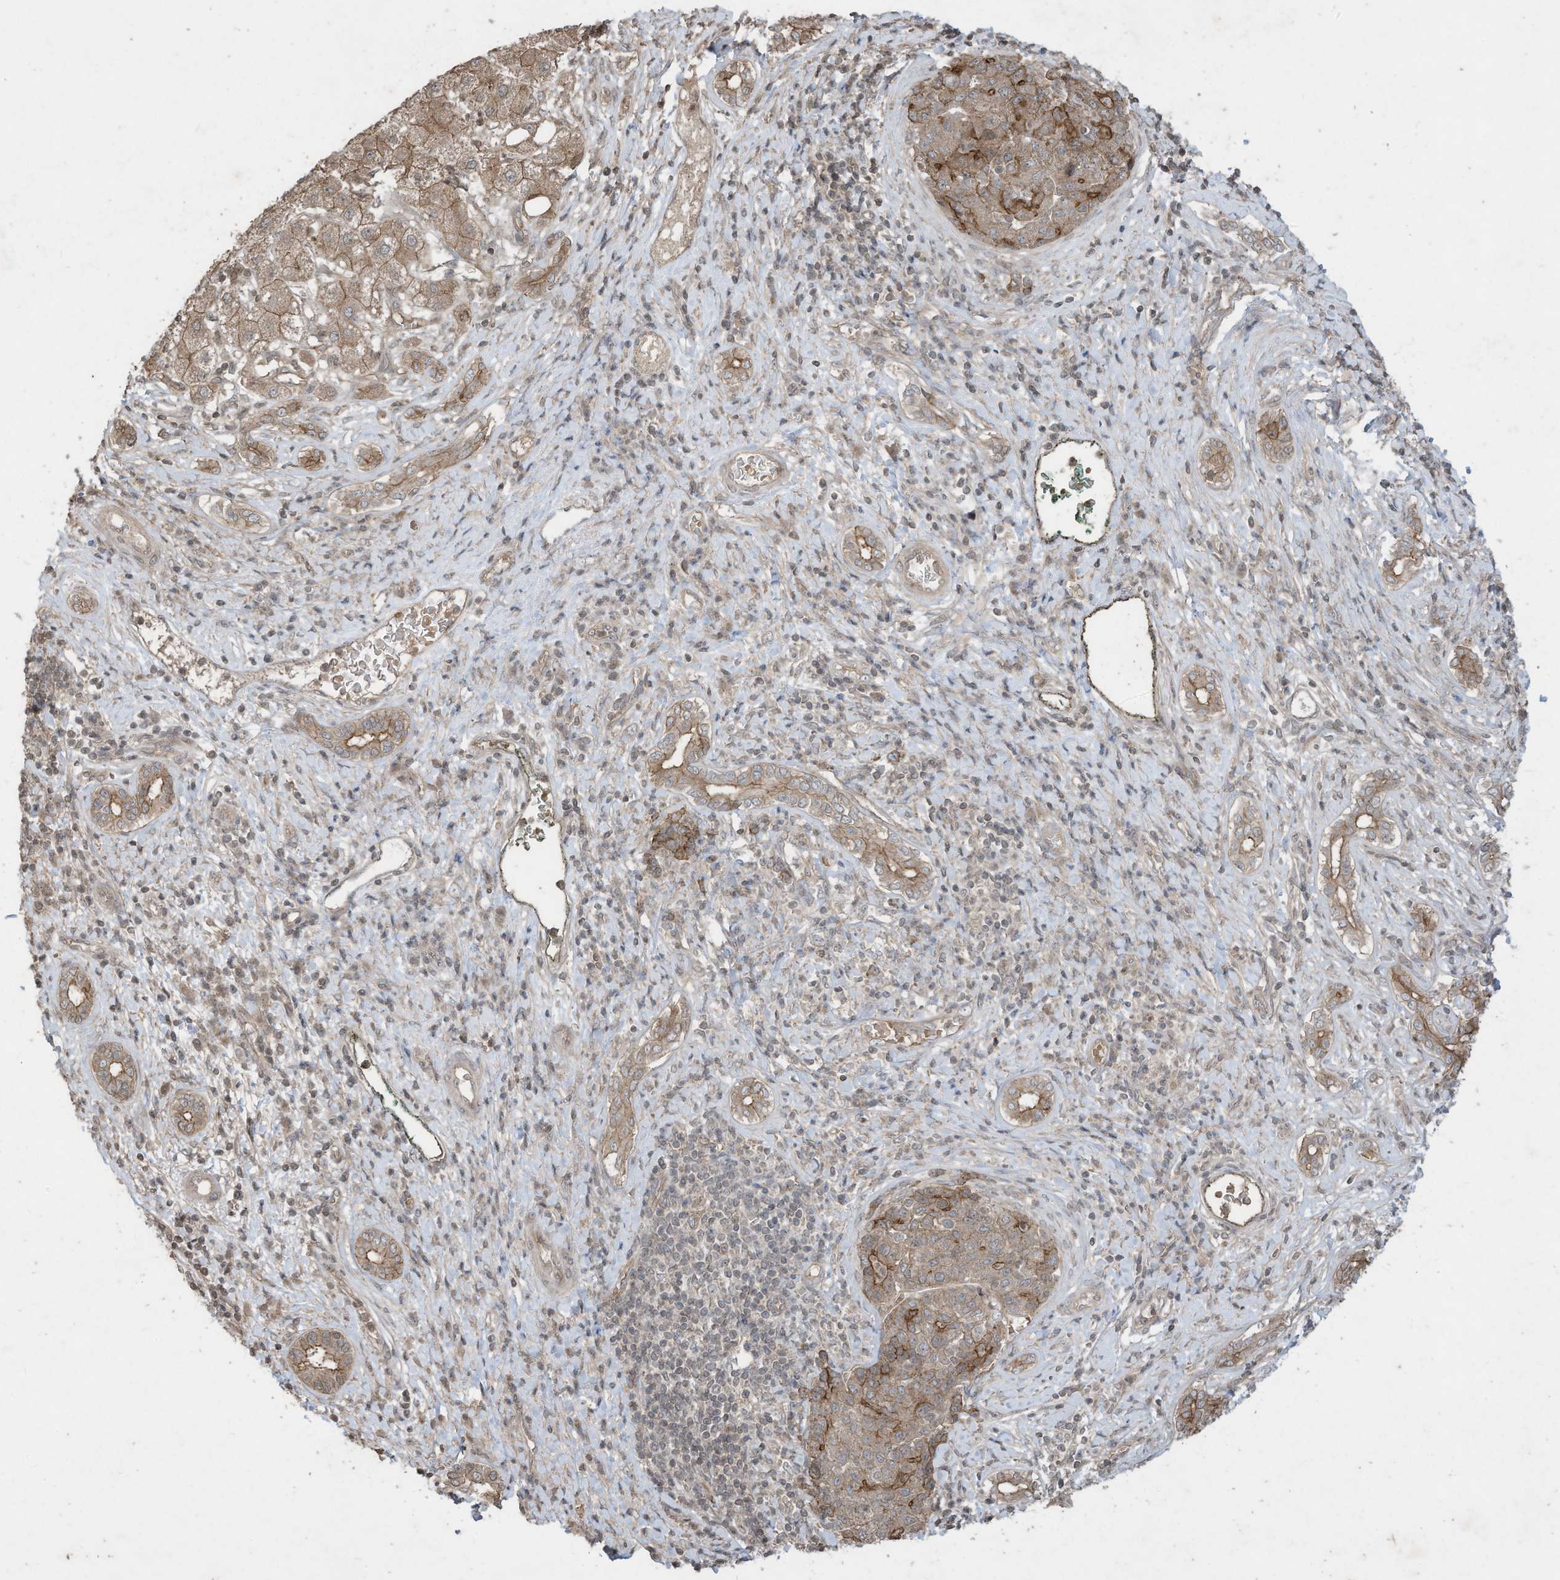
{"staining": {"intensity": "moderate", "quantity": ">75%", "location": "cytoplasmic/membranous"}, "tissue": "liver cancer", "cell_type": "Tumor cells", "image_type": "cancer", "snomed": [{"axis": "morphology", "description": "Carcinoma, Hepatocellular, NOS"}, {"axis": "topography", "description": "Liver"}], "caption": "Immunohistochemistry image of neoplastic tissue: human liver cancer stained using immunohistochemistry (IHC) reveals medium levels of moderate protein expression localized specifically in the cytoplasmic/membranous of tumor cells, appearing as a cytoplasmic/membranous brown color.", "gene": "MATN2", "patient": {"sex": "male", "age": 65}}